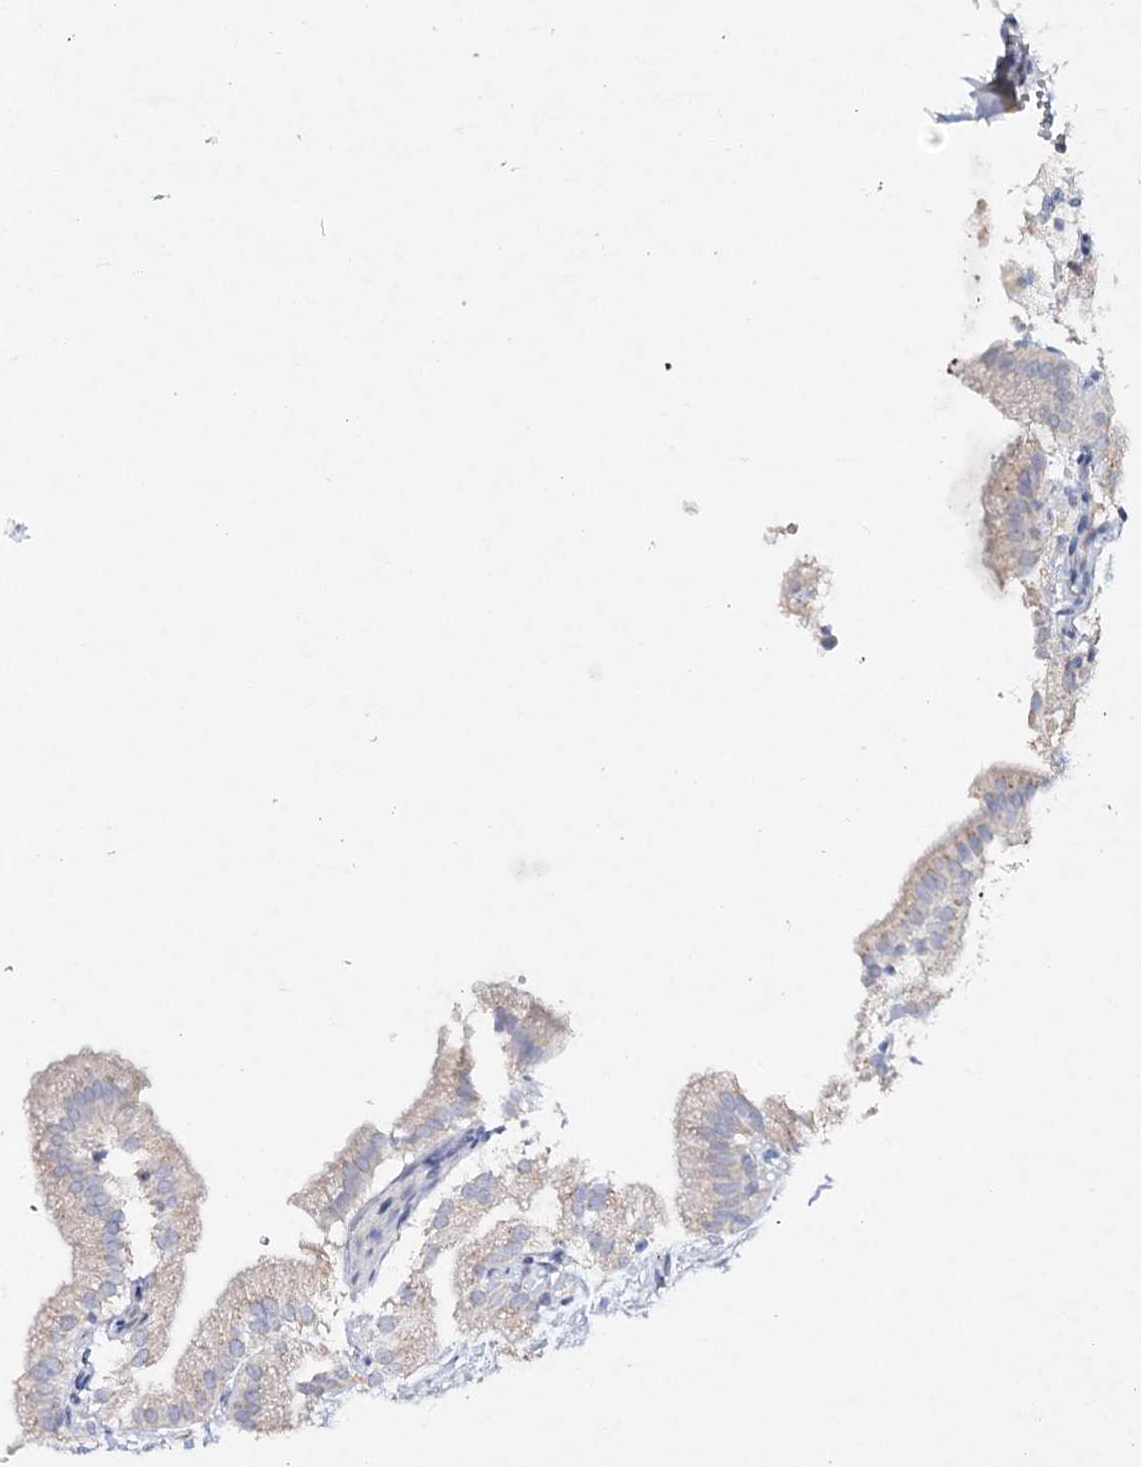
{"staining": {"intensity": "weak", "quantity": "25%-75%", "location": "cytoplasmic/membranous"}, "tissue": "gallbladder", "cell_type": "Glandular cells", "image_type": "normal", "snomed": [{"axis": "morphology", "description": "Normal tissue, NOS"}, {"axis": "topography", "description": "Gallbladder"}], "caption": "About 25%-75% of glandular cells in normal human gallbladder exhibit weak cytoplasmic/membranous protein positivity as visualized by brown immunohistochemical staining.", "gene": "RFX6", "patient": {"sex": "male", "age": 55}}